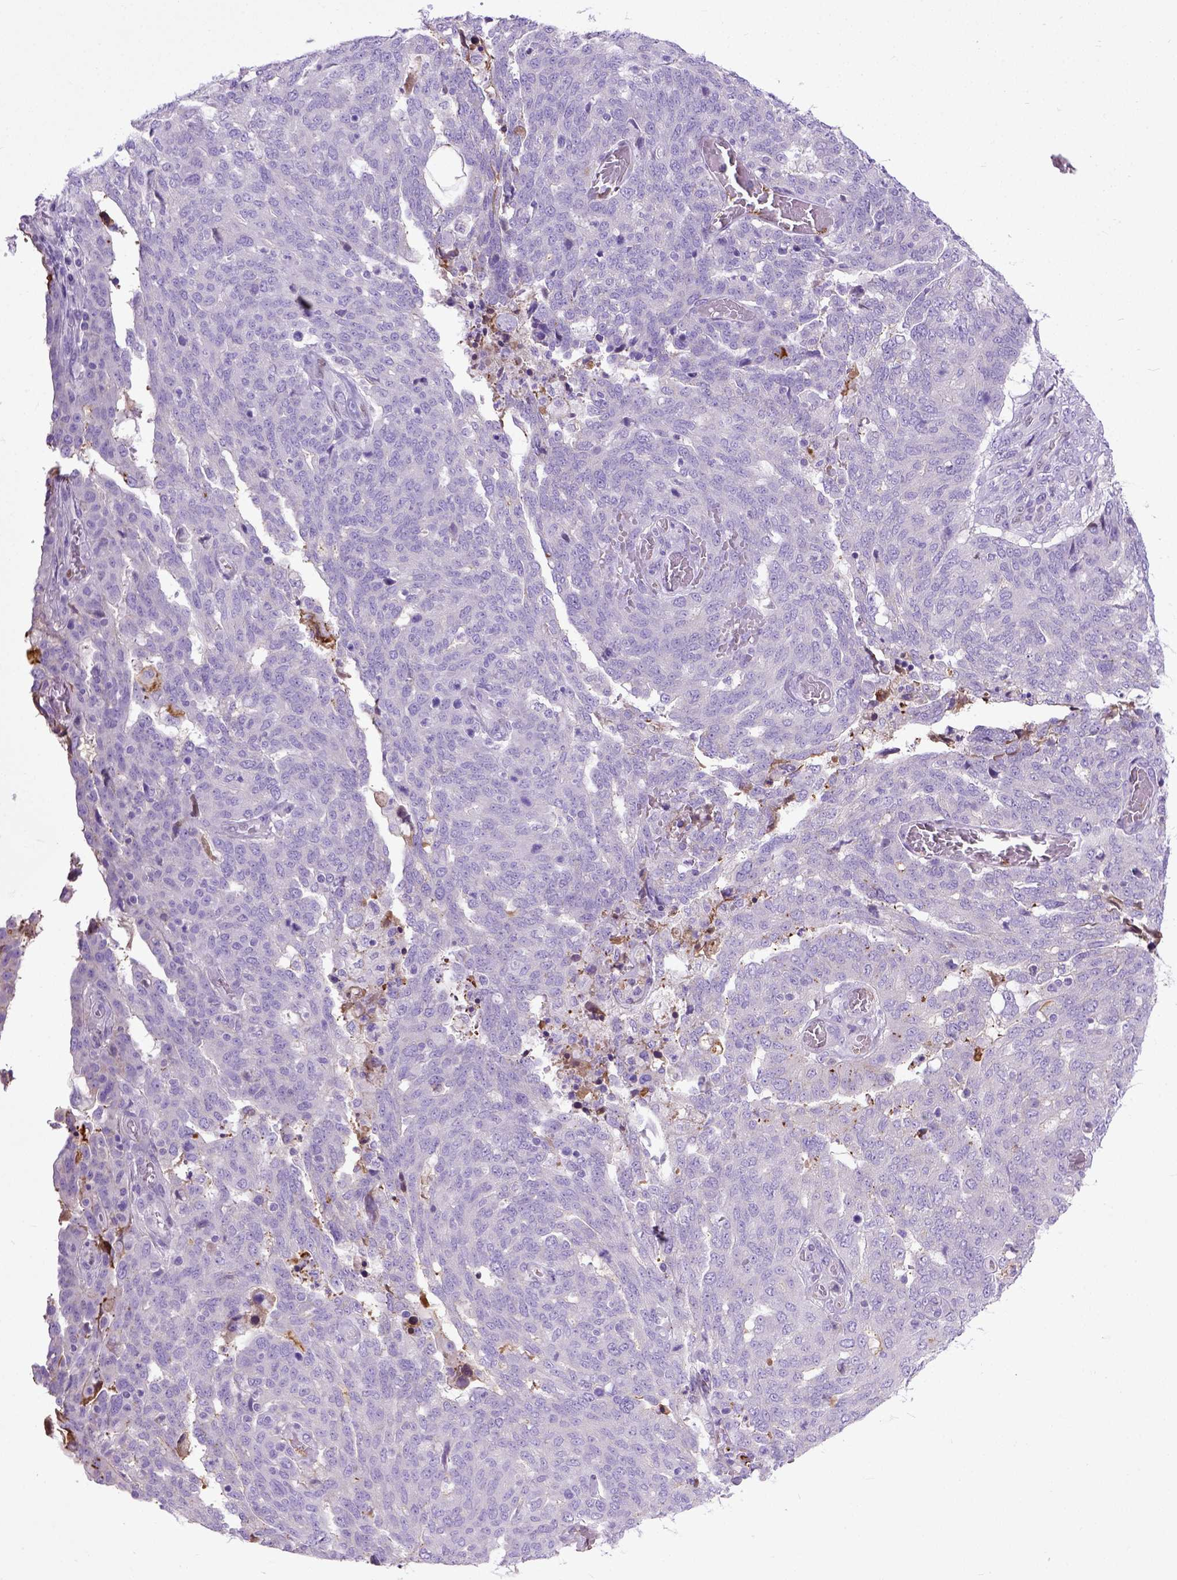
{"staining": {"intensity": "negative", "quantity": "none", "location": "none"}, "tissue": "ovarian cancer", "cell_type": "Tumor cells", "image_type": "cancer", "snomed": [{"axis": "morphology", "description": "Cystadenocarcinoma, serous, NOS"}, {"axis": "topography", "description": "Ovary"}], "caption": "High magnification brightfield microscopy of ovarian cancer (serous cystadenocarcinoma) stained with DAB (brown) and counterstained with hematoxylin (blue): tumor cells show no significant staining.", "gene": "ADAMTS8", "patient": {"sex": "female", "age": 67}}